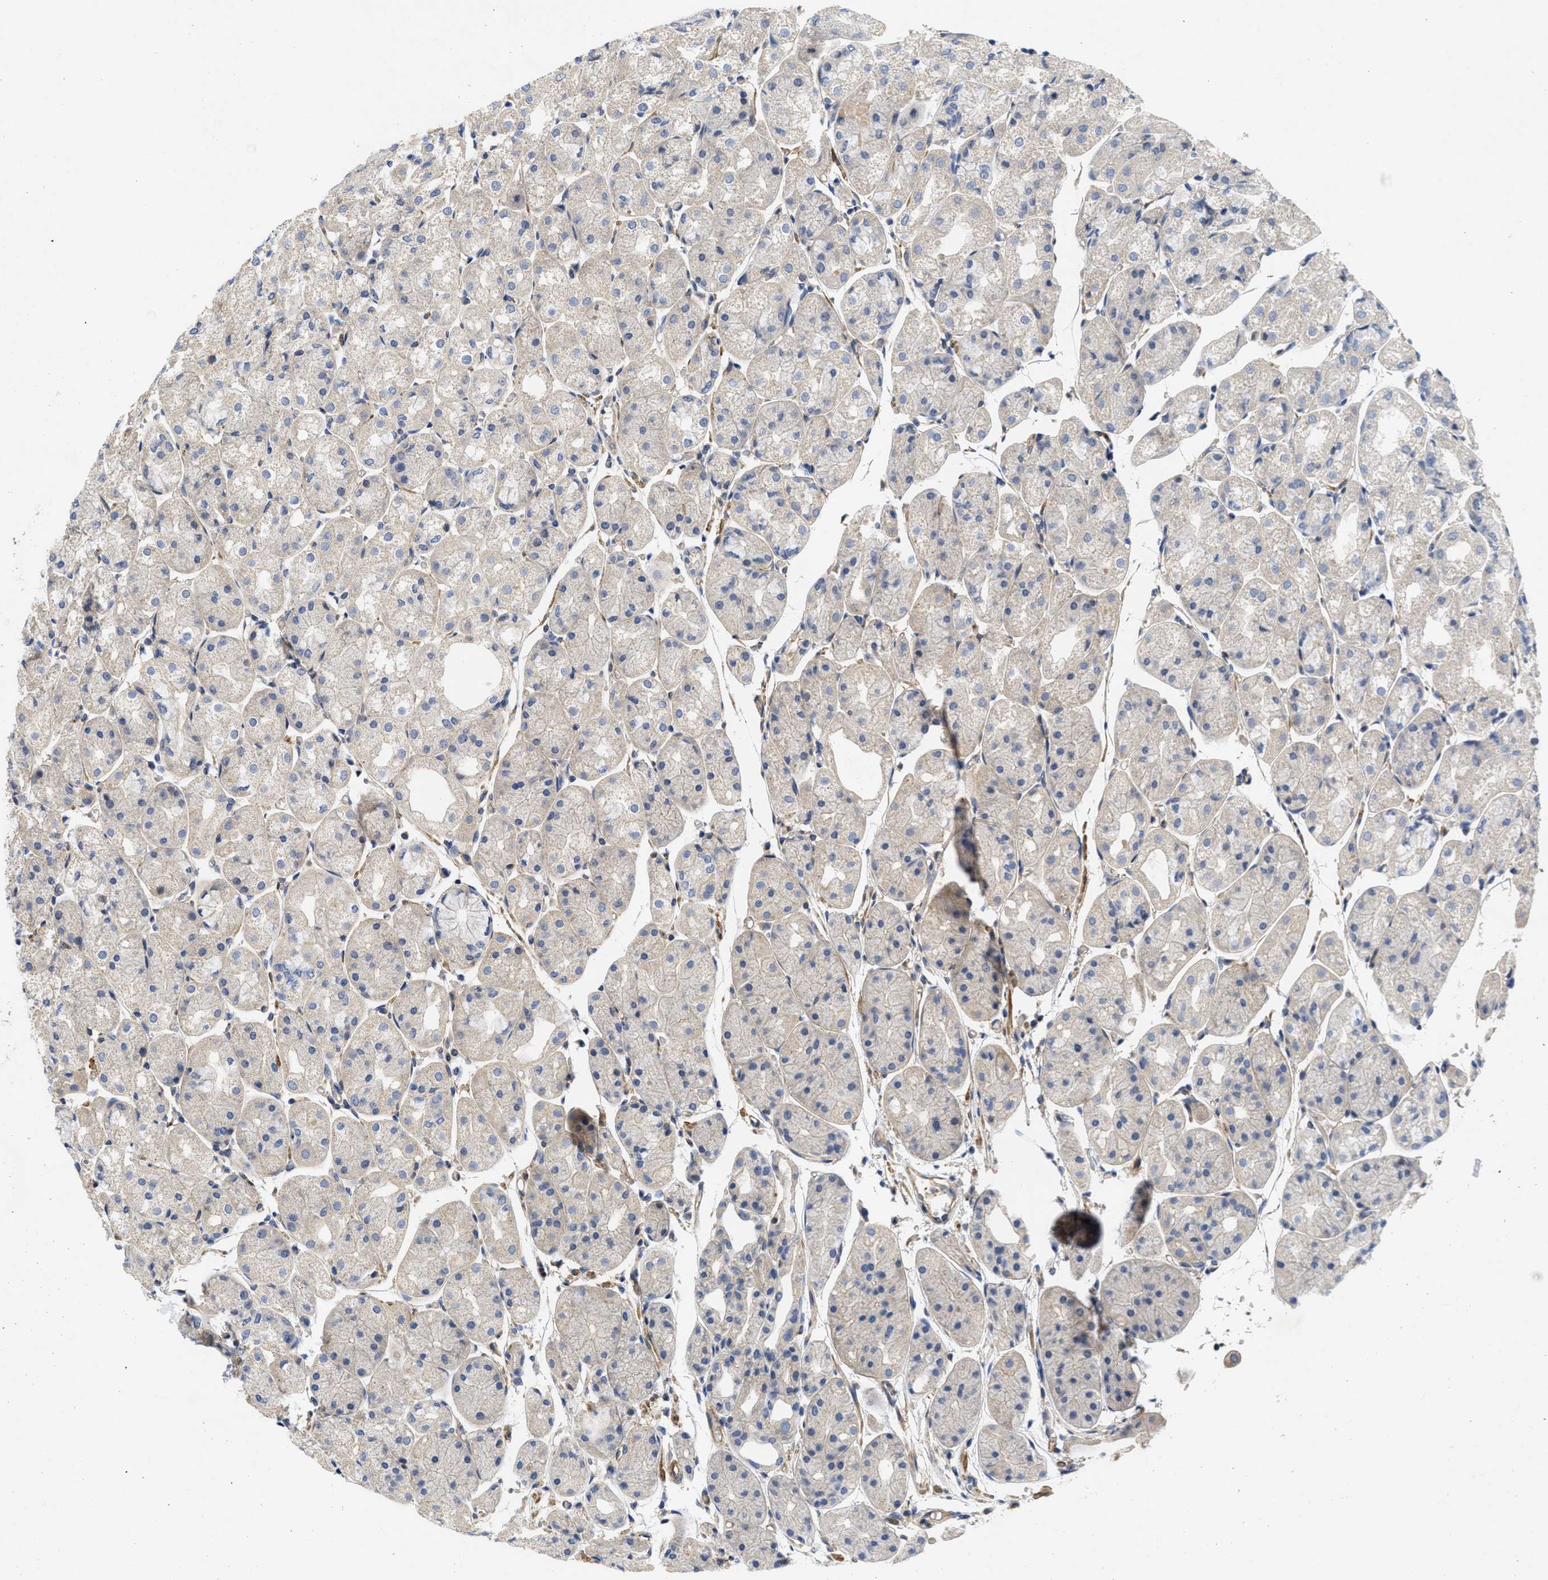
{"staining": {"intensity": "weak", "quantity": "25%-75%", "location": "cytoplasmic/membranous"}, "tissue": "stomach", "cell_type": "Glandular cells", "image_type": "normal", "snomed": [{"axis": "morphology", "description": "Normal tissue, NOS"}, {"axis": "topography", "description": "Stomach, upper"}], "caption": "Immunohistochemical staining of benign stomach demonstrates low levels of weak cytoplasmic/membranous positivity in about 25%-75% of glandular cells.", "gene": "ARHGEF26", "patient": {"sex": "male", "age": 72}}